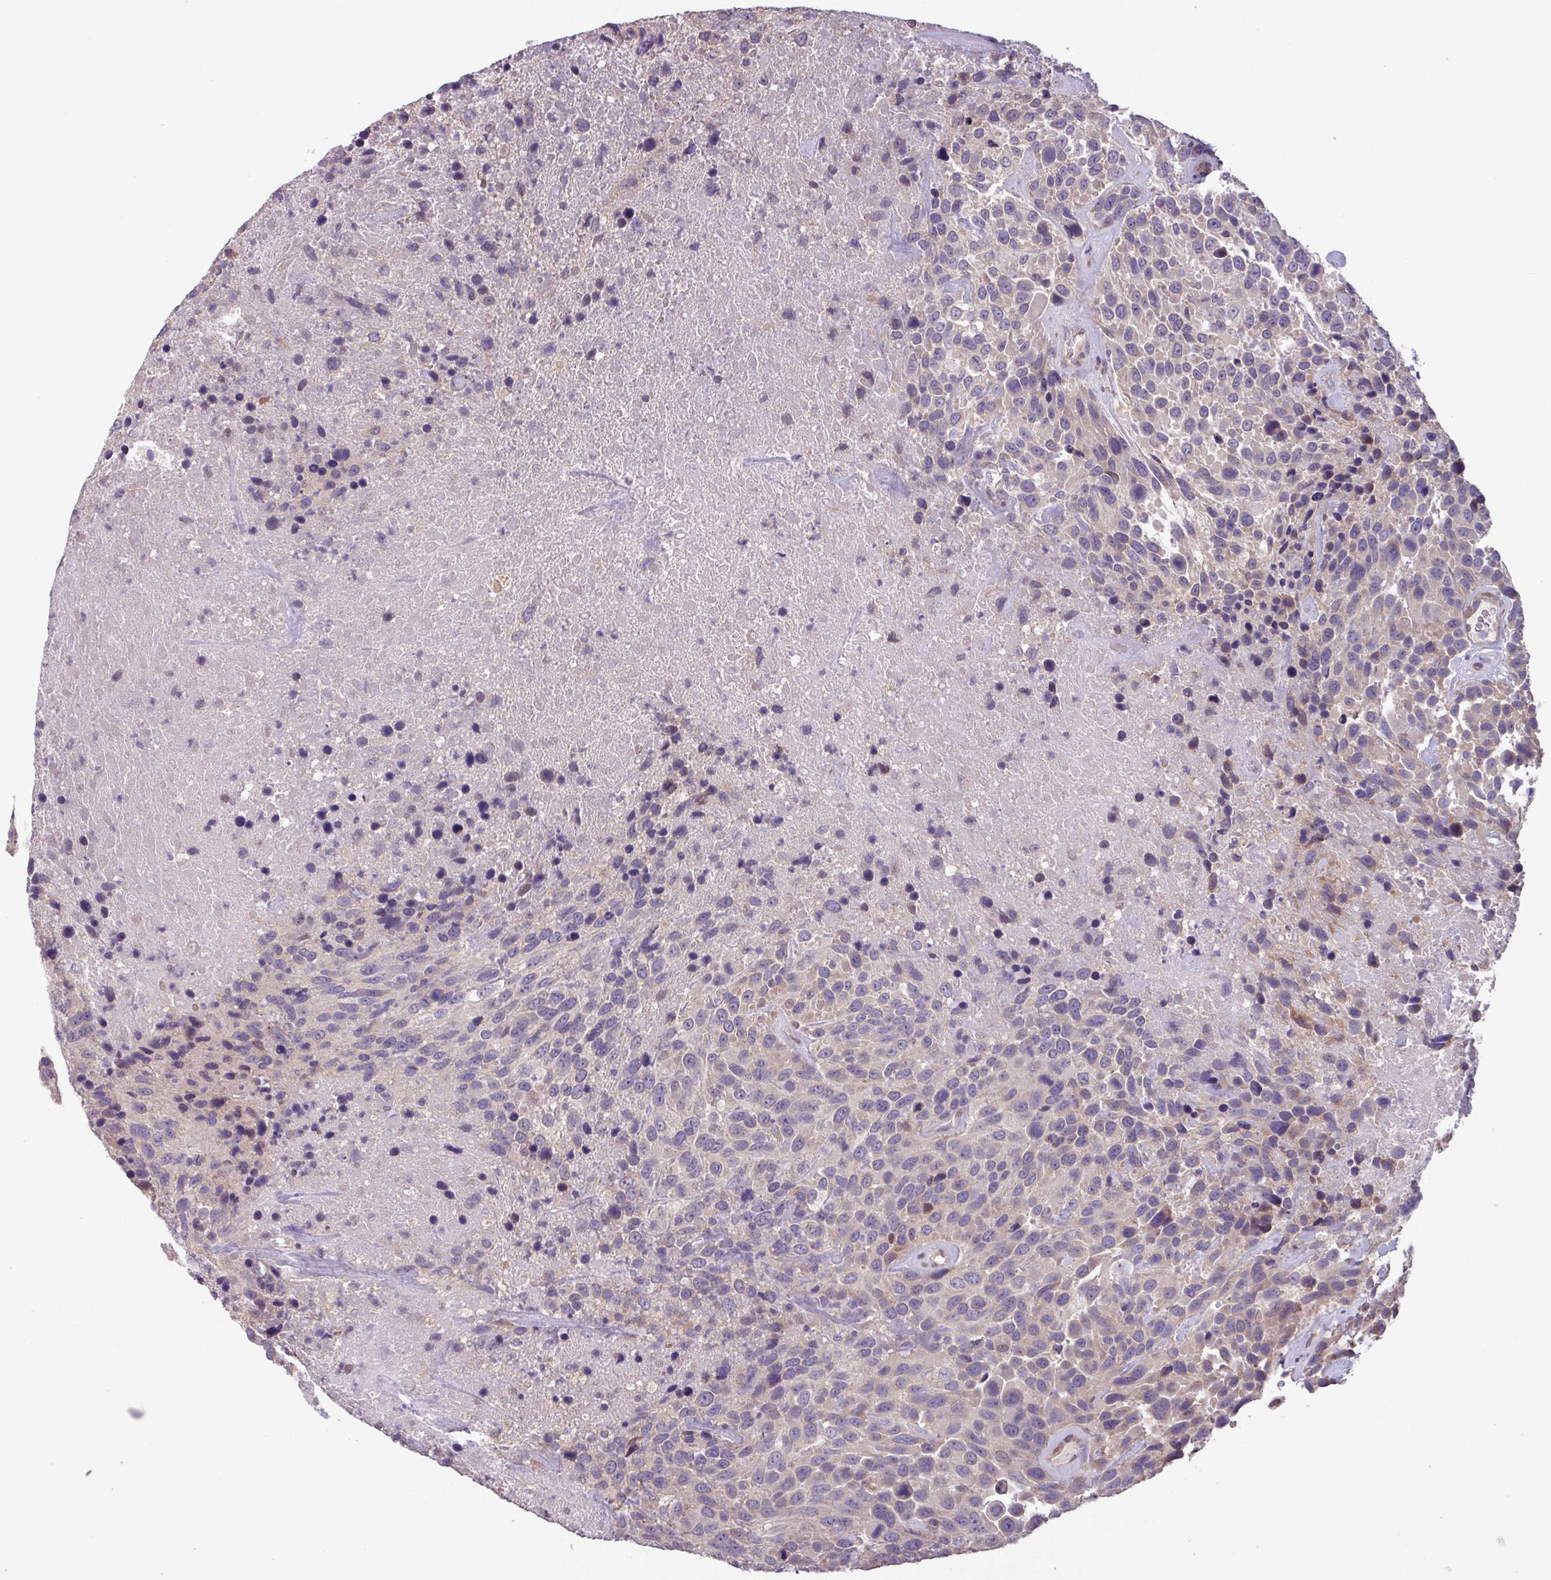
{"staining": {"intensity": "weak", "quantity": "<25%", "location": "cytoplasmic/membranous"}, "tissue": "urothelial cancer", "cell_type": "Tumor cells", "image_type": "cancer", "snomed": [{"axis": "morphology", "description": "Urothelial carcinoma, High grade"}, {"axis": "topography", "description": "Urinary bladder"}], "caption": "A histopathology image of urothelial carcinoma (high-grade) stained for a protein exhibits no brown staining in tumor cells.", "gene": "C20orf27", "patient": {"sex": "female", "age": 70}}